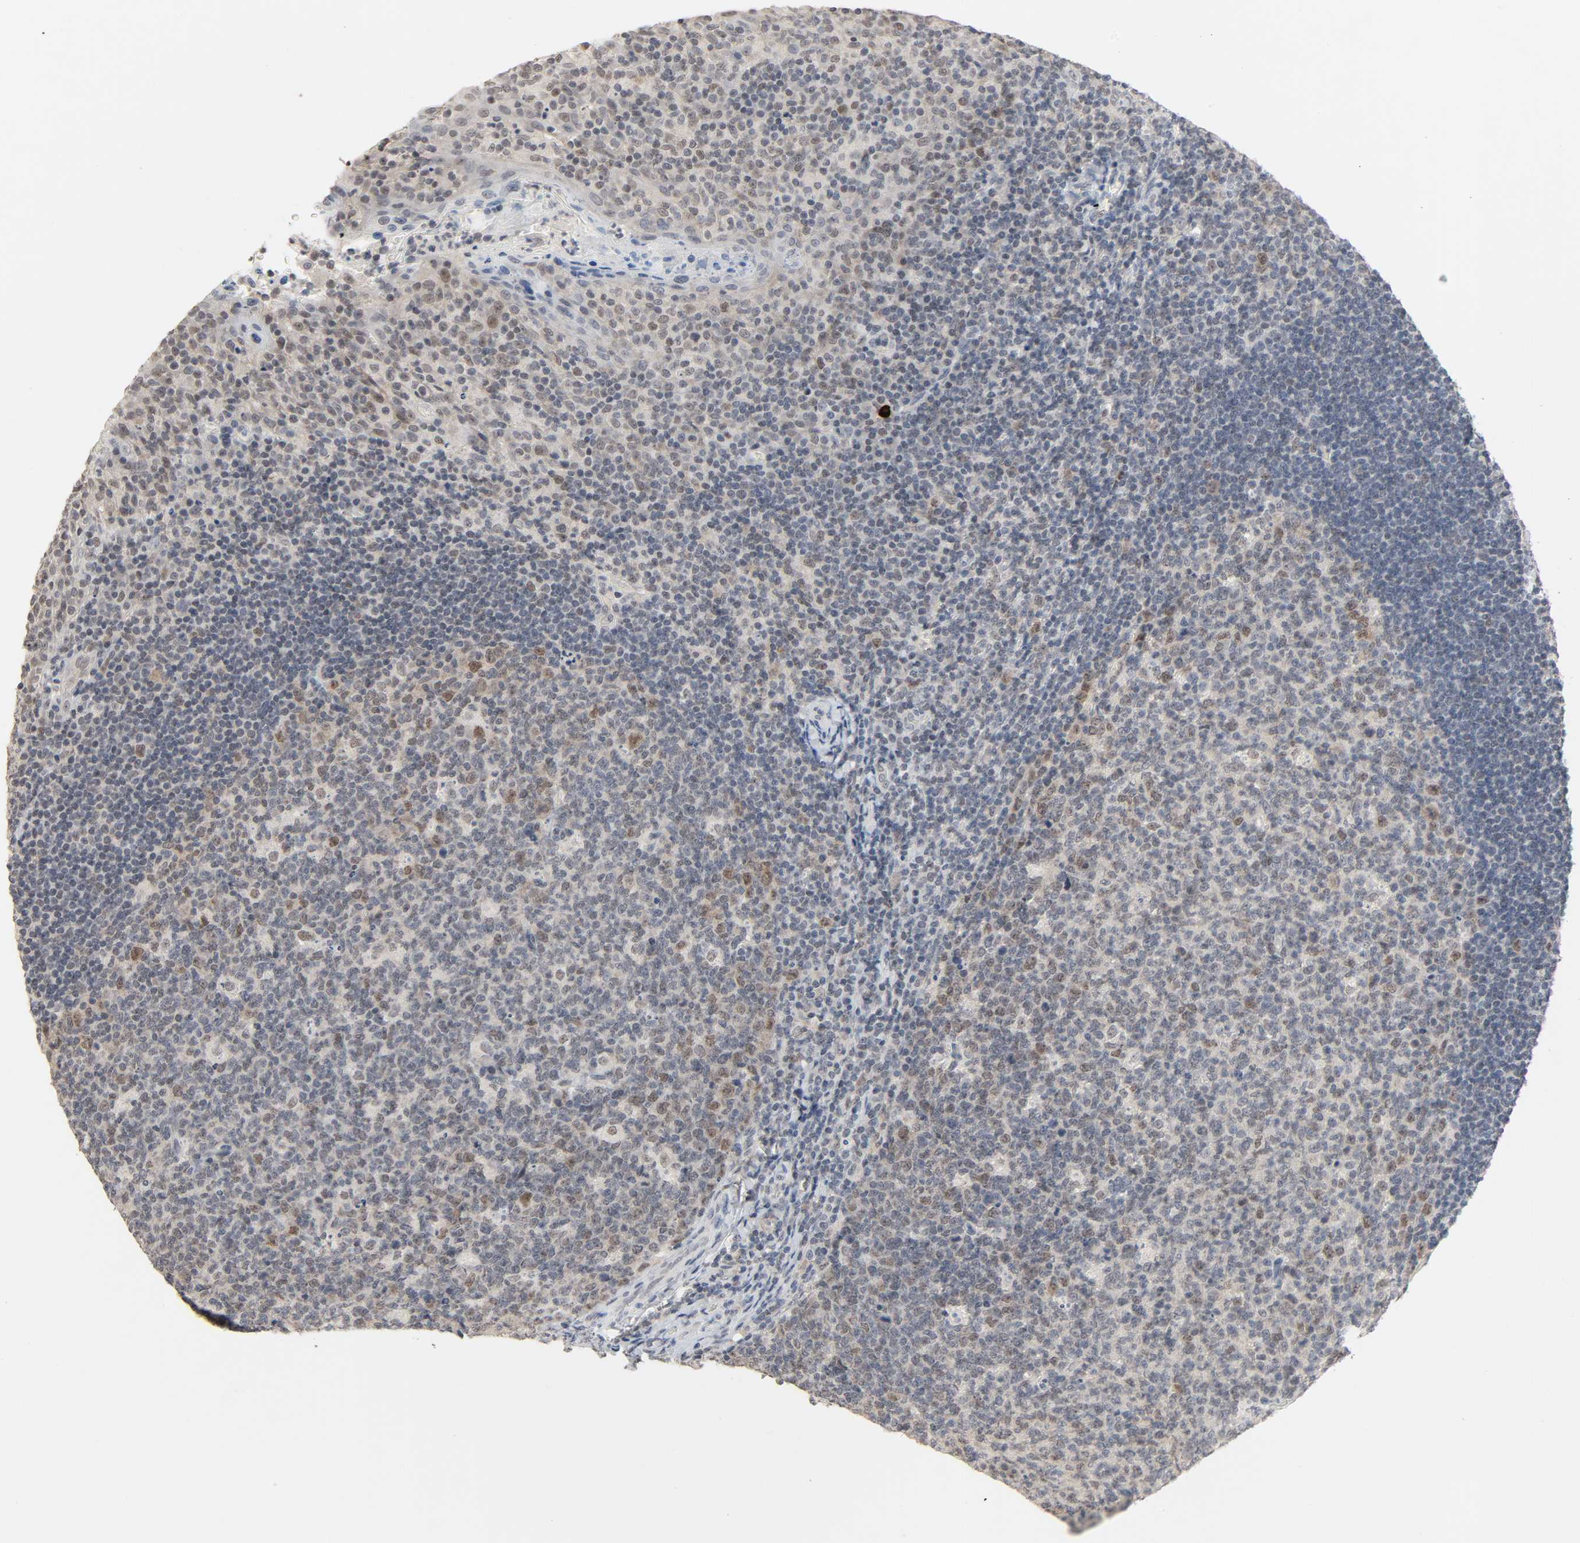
{"staining": {"intensity": "weak", "quantity": "<25%", "location": "nuclear"}, "tissue": "tonsil", "cell_type": "Germinal center cells", "image_type": "normal", "snomed": [{"axis": "morphology", "description": "Normal tissue, NOS"}, {"axis": "topography", "description": "Tonsil"}], "caption": "A high-resolution photomicrograph shows immunohistochemistry (IHC) staining of normal tonsil, which exhibits no significant staining in germinal center cells. Nuclei are stained in blue.", "gene": "MAPKAPK5", "patient": {"sex": "male", "age": 17}}